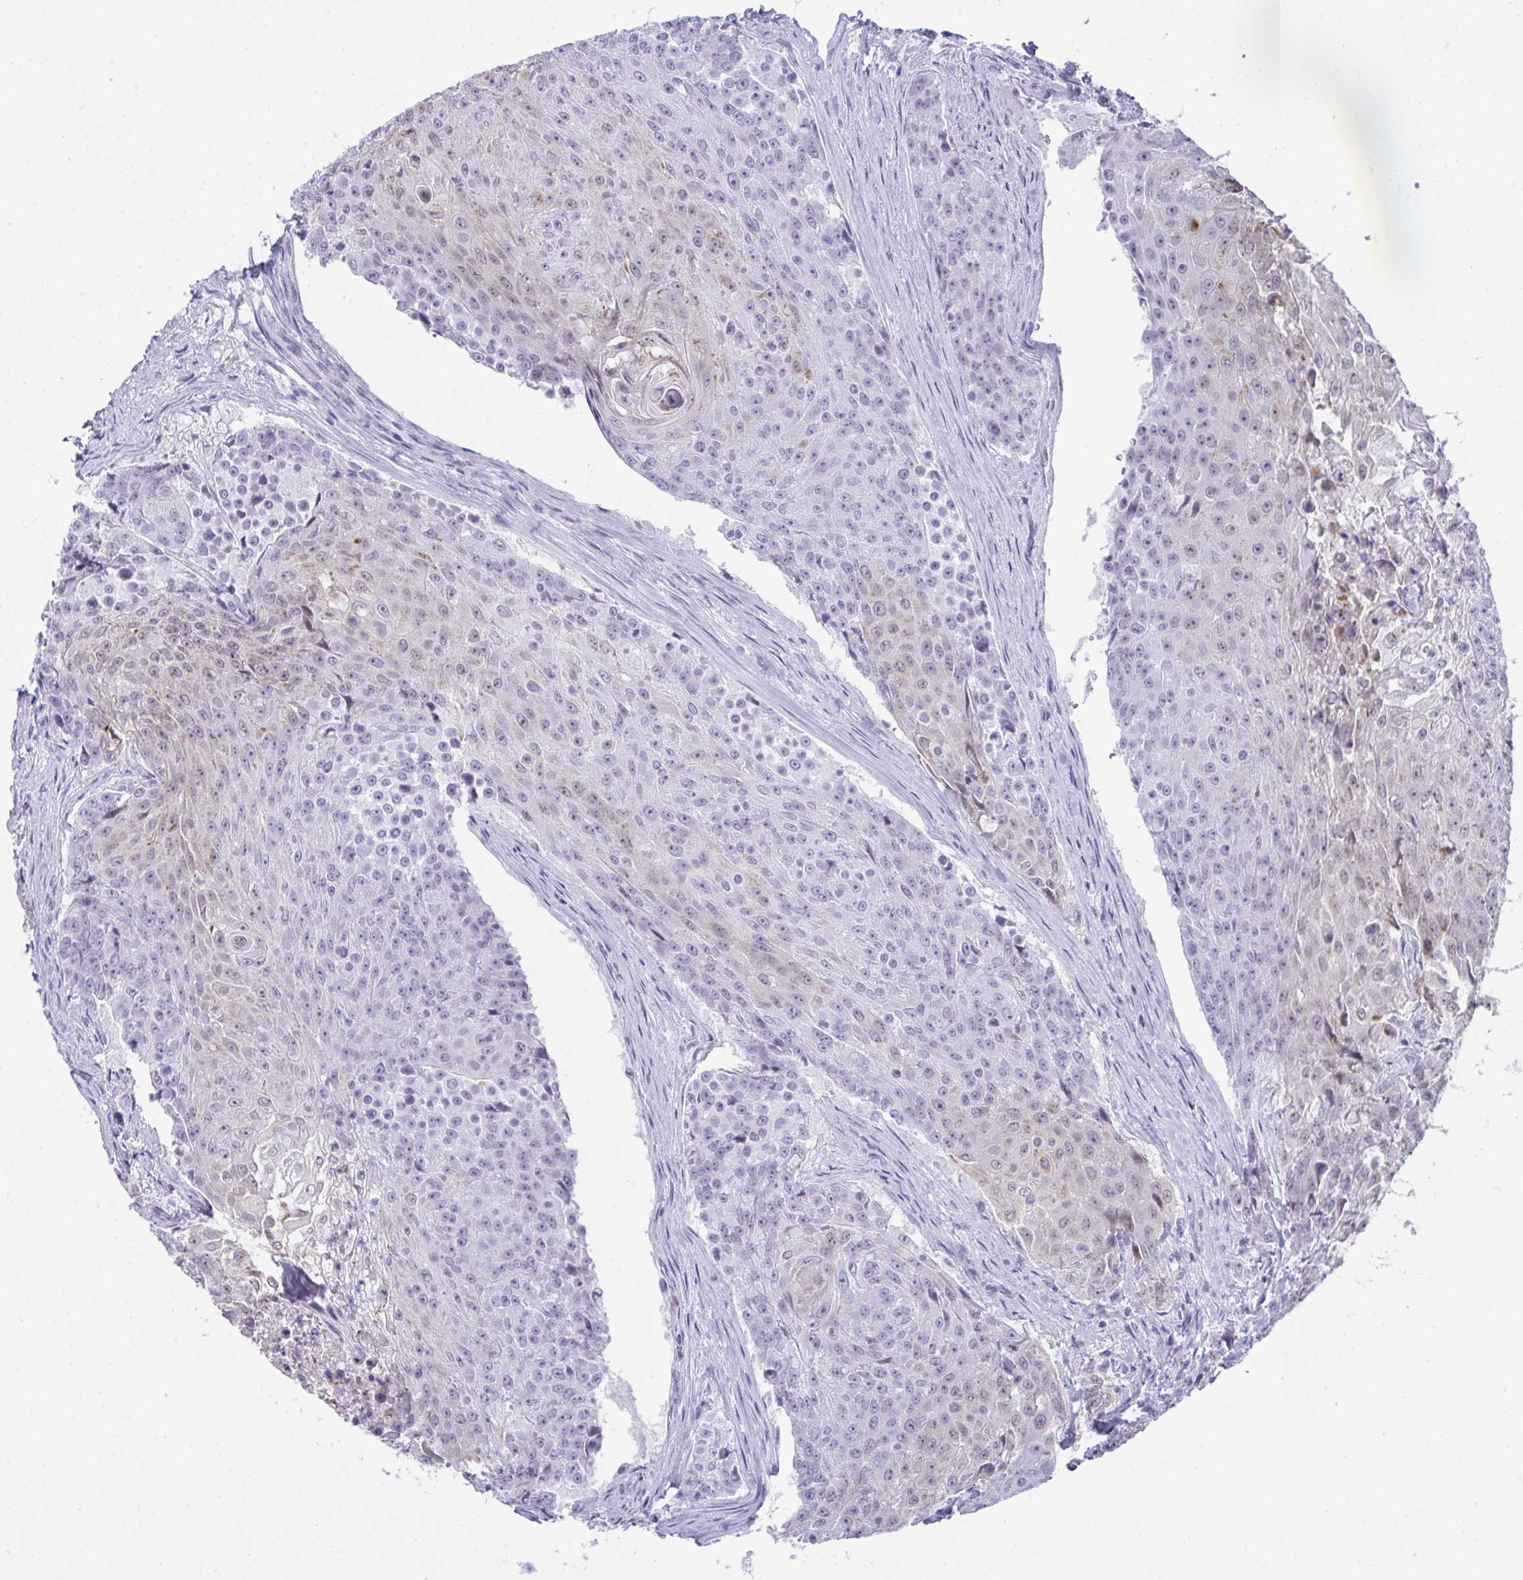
{"staining": {"intensity": "weak", "quantity": "<25%", "location": "cytoplasmic/membranous"}, "tissue": "urothelial cancer", "cell_type": "Tumor cells", "image_type": "cancer", "snomed": [{"axis": "morphology", "description": "Urothelial carcinoma, High grade"}, {"axis": "topography", "description": "Urinary bladder"}], "caption": "High-grade urothelial carcinoma stained for a protein using immunohistochemistry demonstrates no positivity tumor cells.", "gene": "PLA2G12B", "patient": {"sex": "female", "age": 63}}